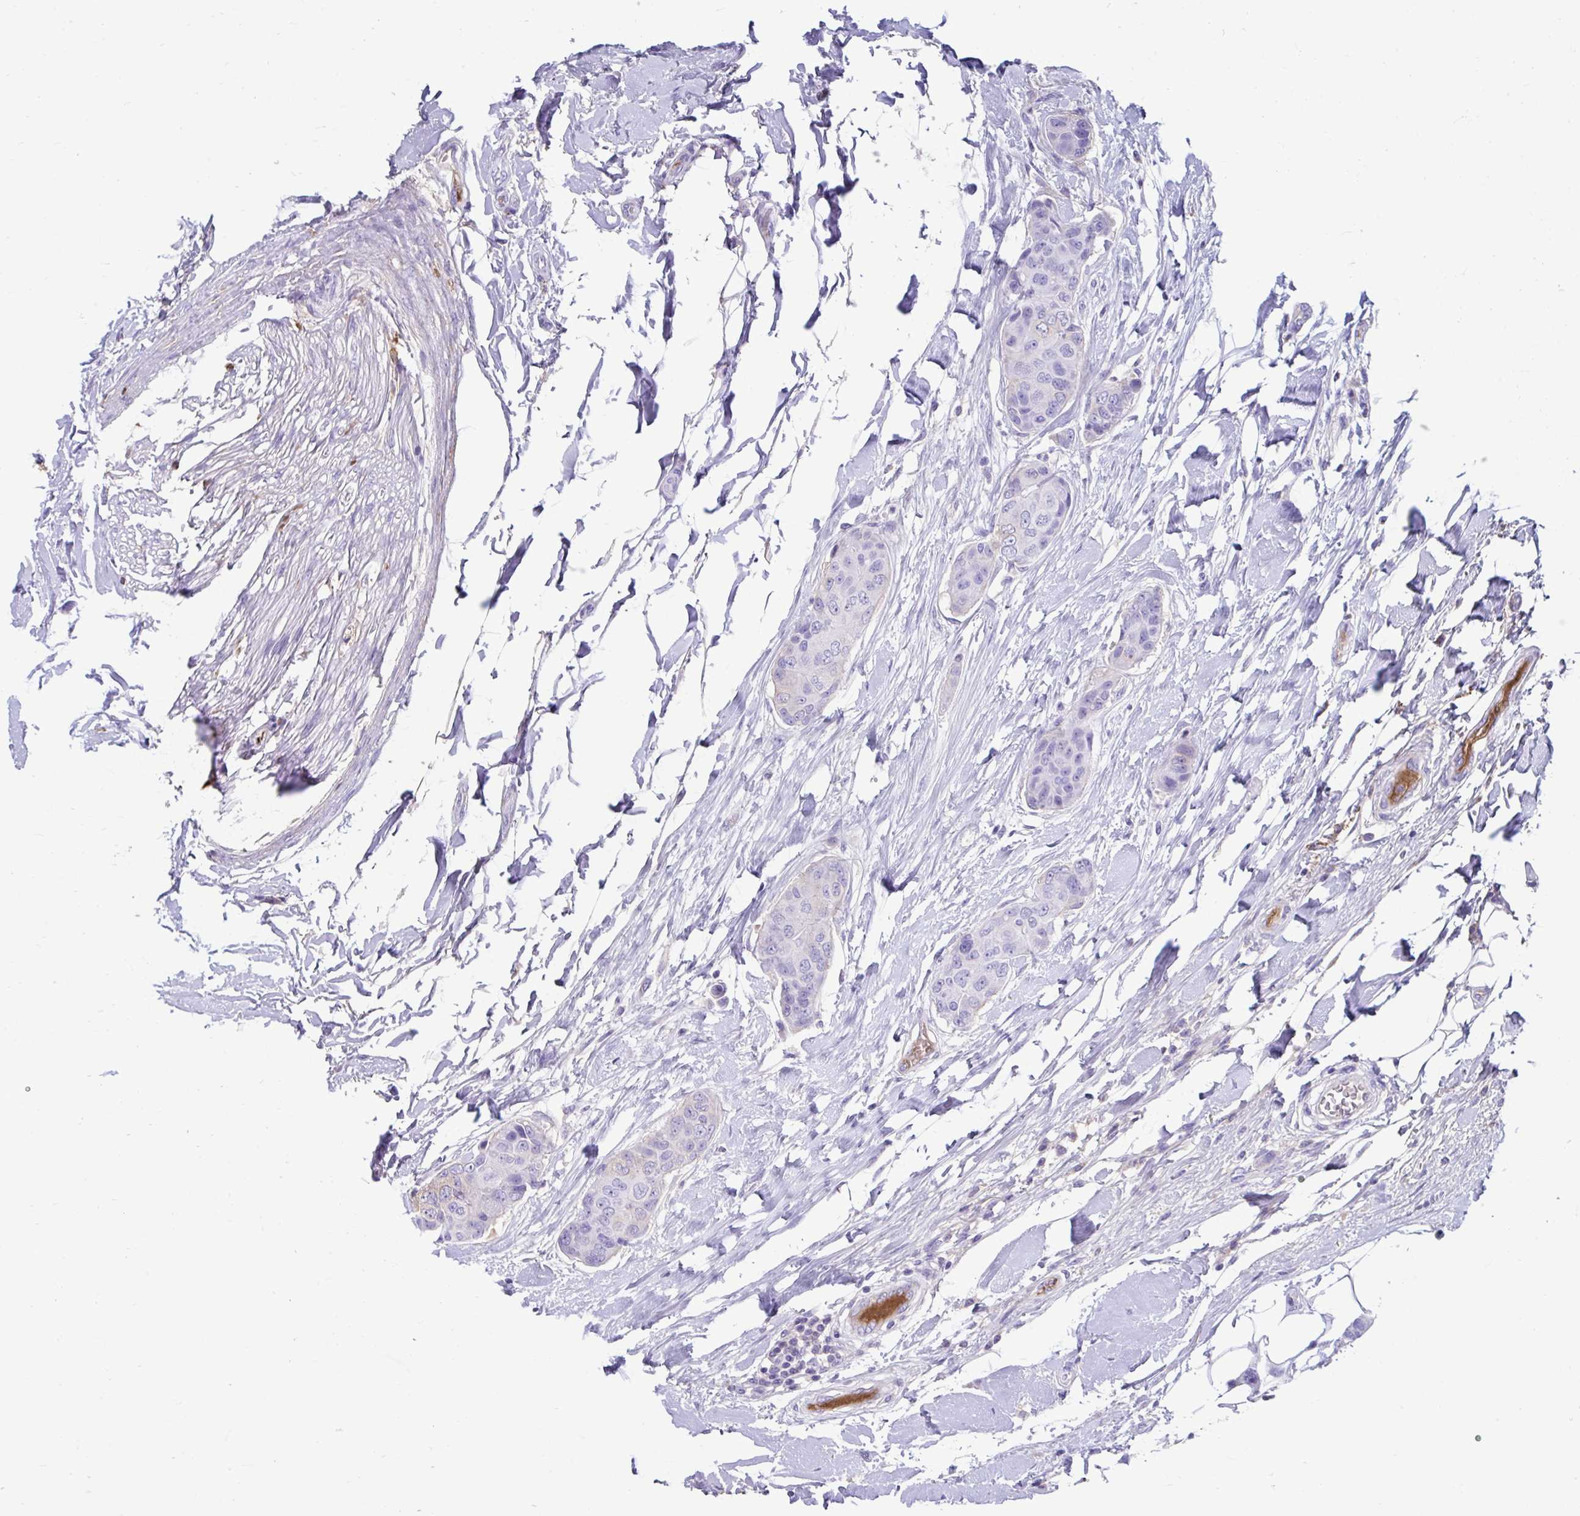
{"staining": {"intensity": "negative", "quantity": "none", "location": "none"}, "tissue": "breast cancer", "cell_type": "Tumor cells", "image_type": "cancer", "snomed": [{"axis": "morphology", "description": "Duct carcinoma"}, {"axis": "topography", "description": "Breast"}, {"axis": "topography", "description": "Lymph node"}], "caption": "The histopathology image demonstrates no staining of tumor cells in breast cancer (invasive ductal carcinoma).", "gene": "SMIM9", "patient": {"sex": "female", "age": 80}}